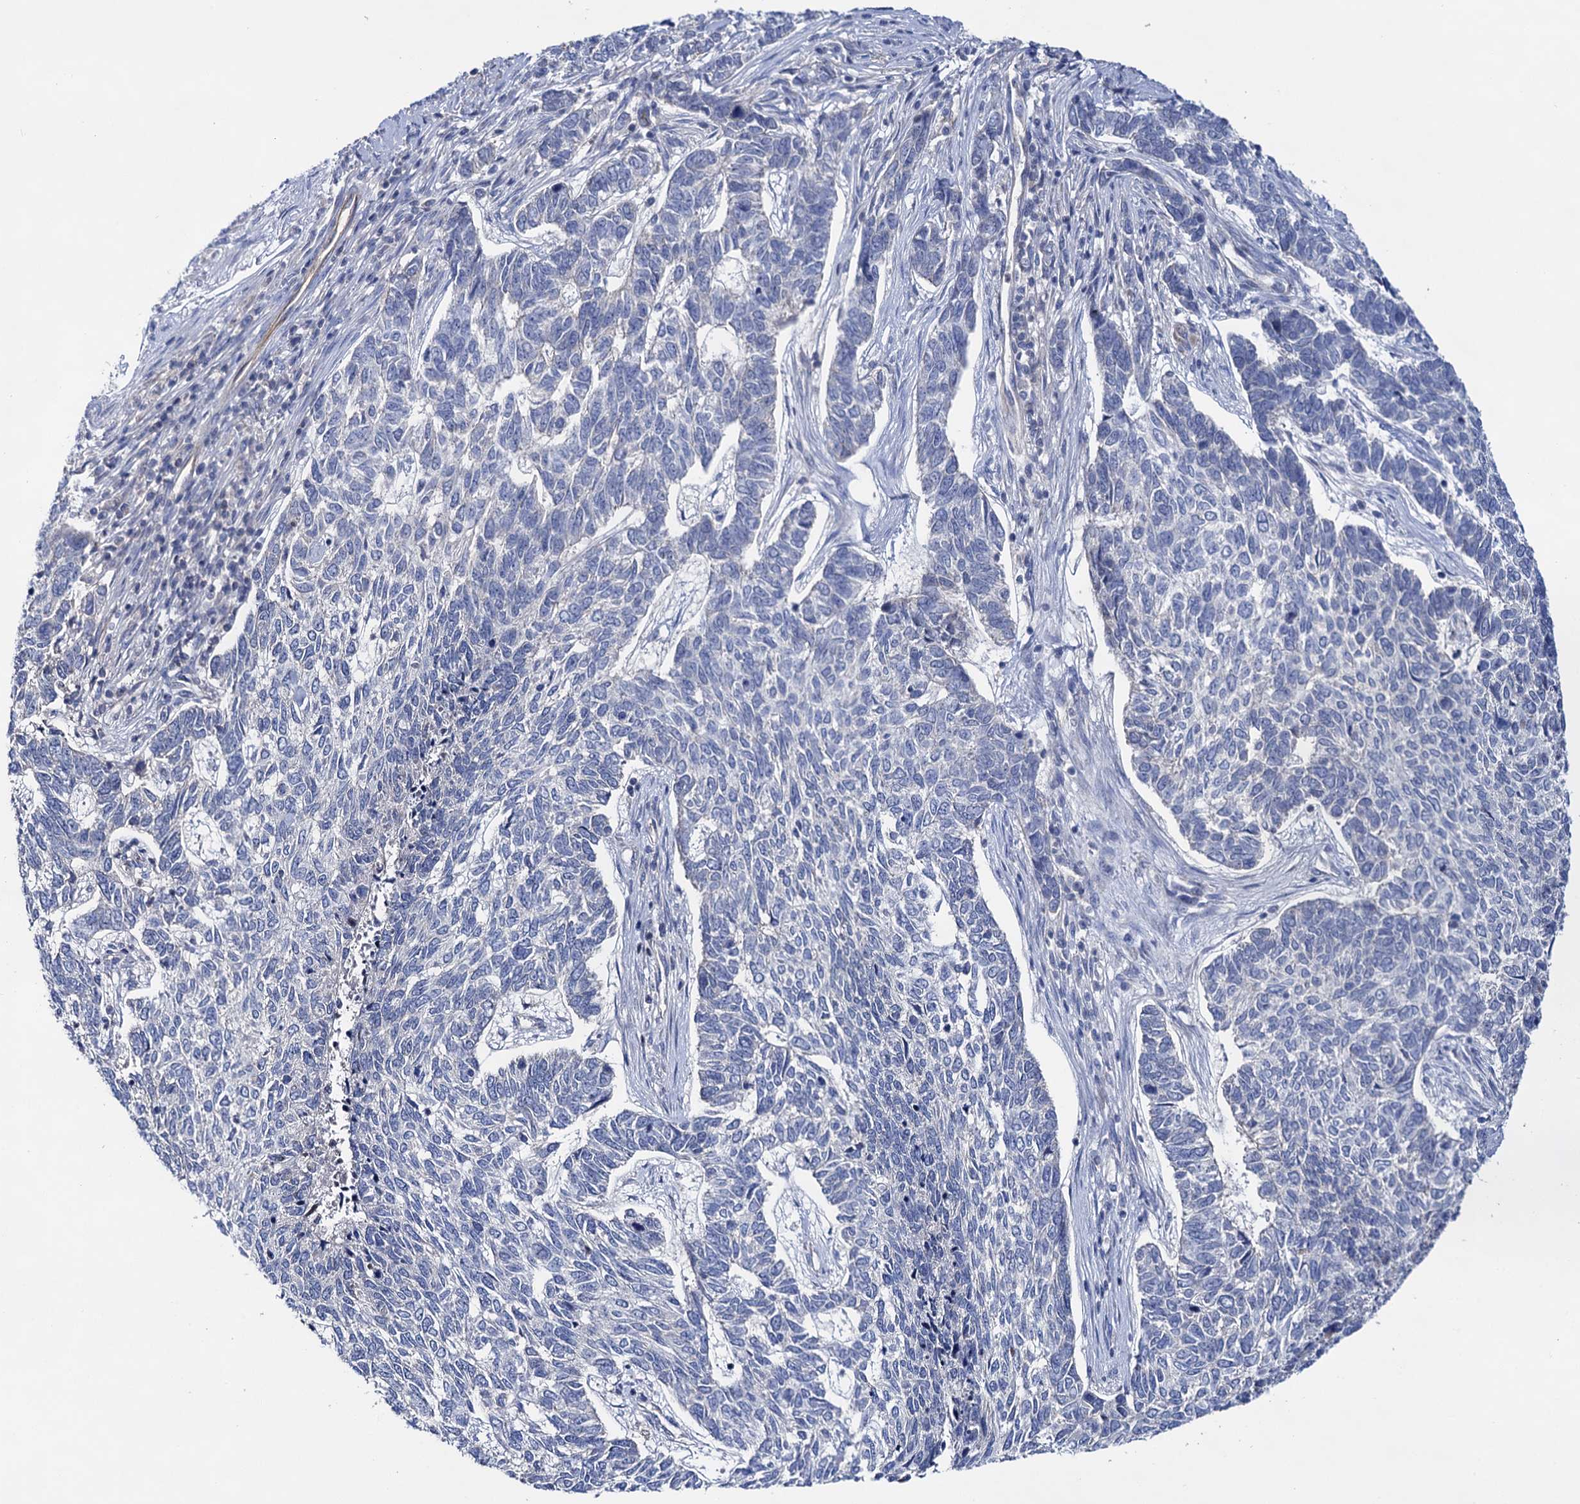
{"staining": {"intensity": "negative", "quantity": "none", "location": "none"}, "tissue": "skin cancer", "cell_type": "Tumor cells", "image_type": "cancer", "snomed": [{"axis": "morphology", "description": "Basal cell carcinoma"}, {"axis": "topography", "description": "Skin"}], "caption": "High power microscopy photomicrograph of an immunohistochemistry (IHC) histopathology image of skin cancer (basal cell carcinoma), revealing no significant expression in tumor cells.", "gene": "ABLIM1", "patient": {"sex": "female", "age": 65}}